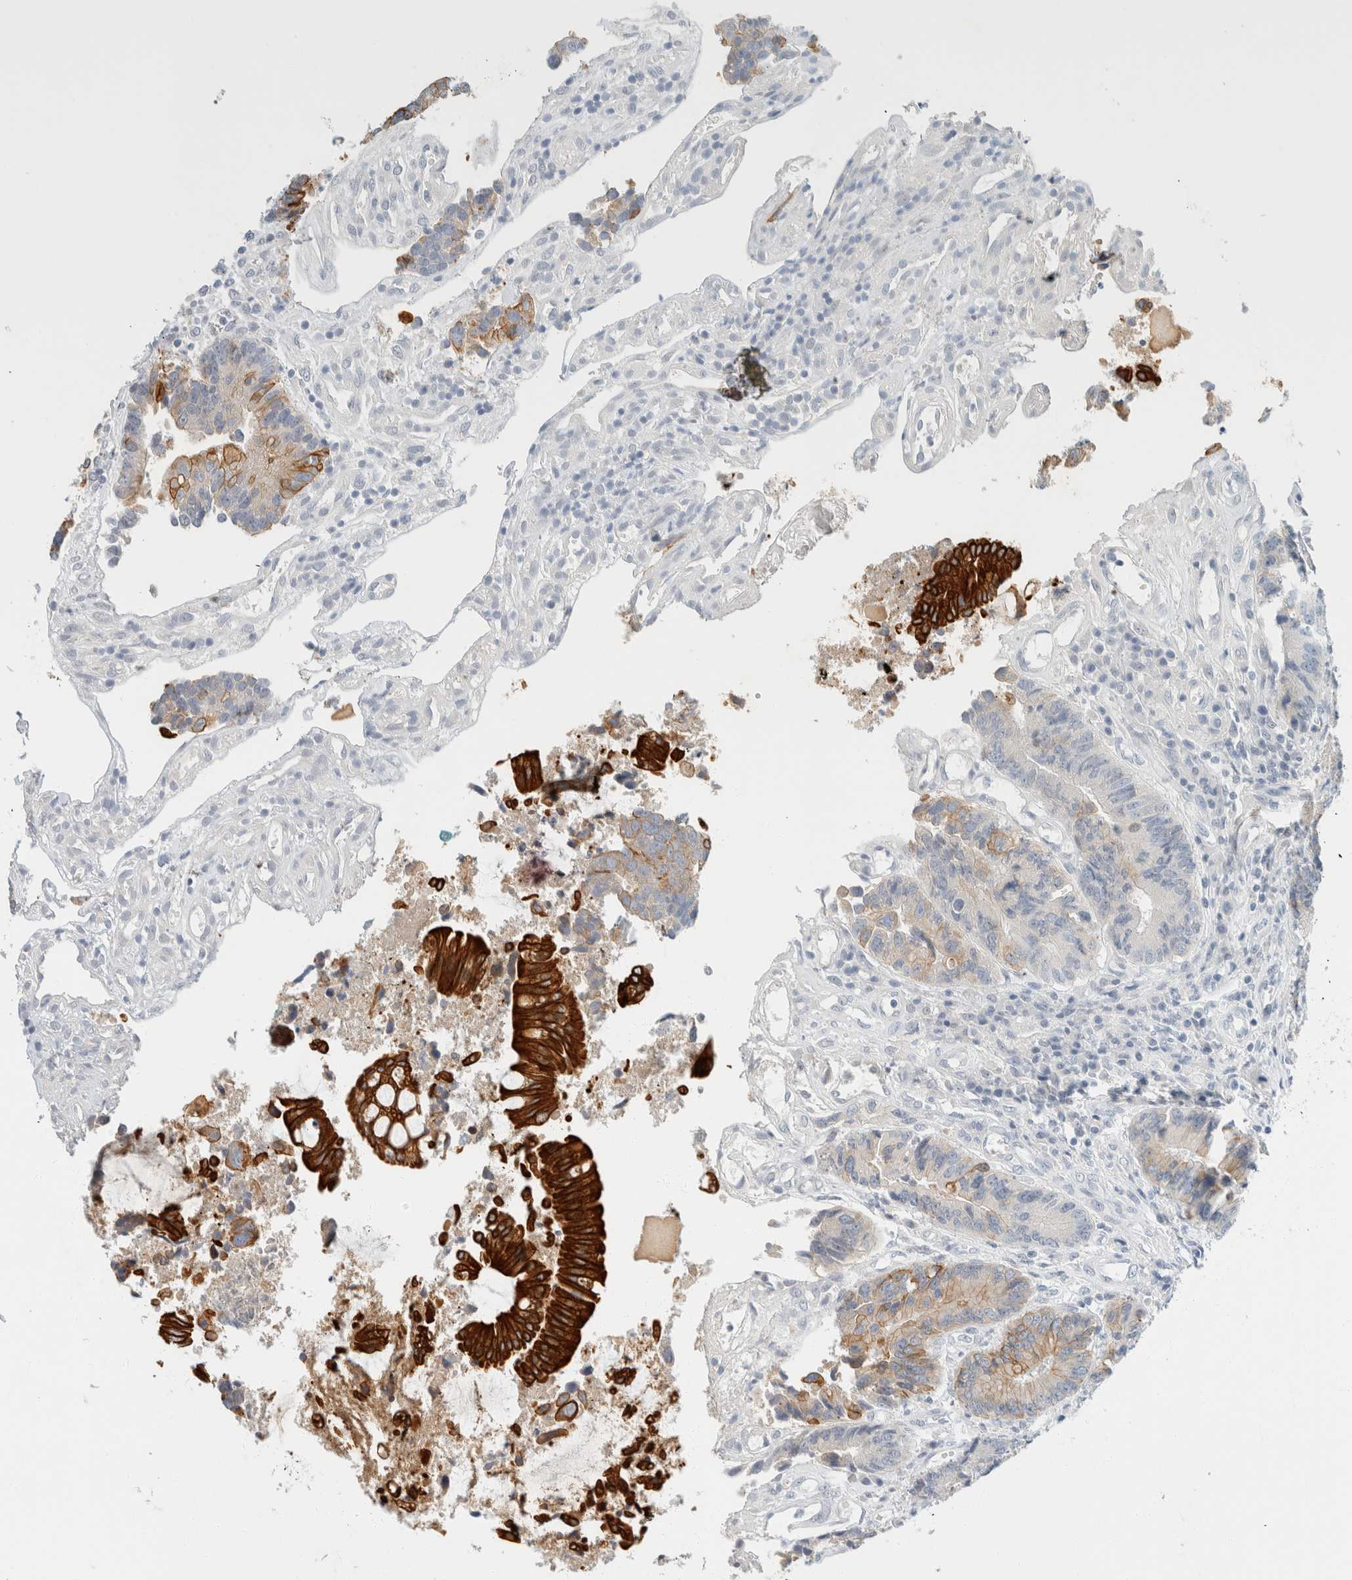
{"staining": {"intensity": "moderate", "quantity": "<25%", "location": "cytoplasmic/membranous"}, "tissue": "colorectal cancer", "cell_type": "Tumor cells", "image_type": "cancer", "snomed": [{"axis": "morphology", "description": "Adenocarcinoma, NOS"}, {"axis": "topography", "description": "Rectum"}], "caption": "Colorectal adenocarcinoma stained for a protein (brown) shows moderate cytoplasmic/membranous positive positivity in about <25% of tumor cells.", "gene": "KRT20", "patient": {"sex": "male", "age": 84}}